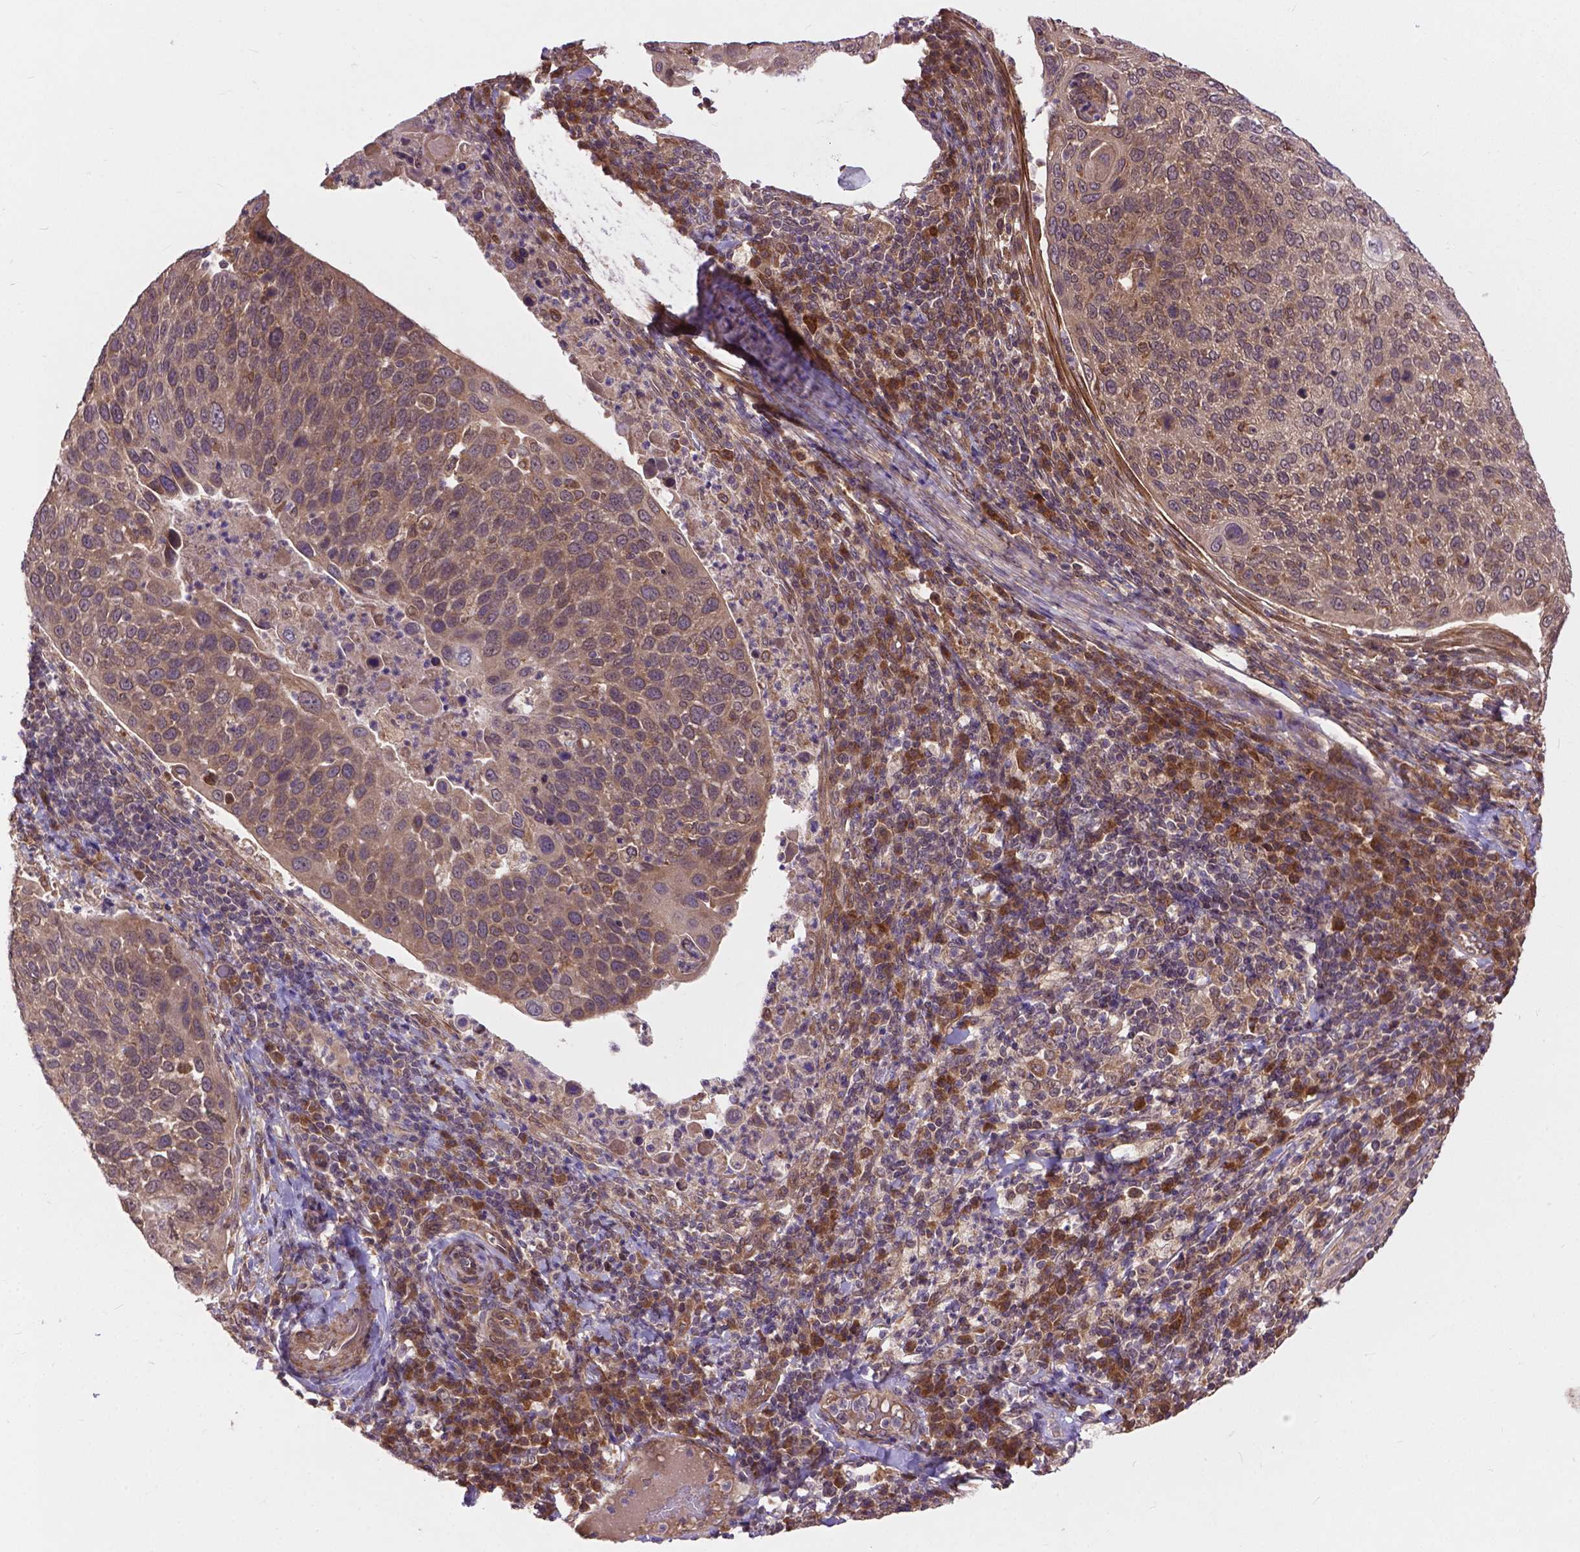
{"staining": {"intensity": "moderate", "quantity": ">75%", "location": "cytoplasmic/membranous"}, "tissue": "cervical cancer", "cell_type": "Tumor cells", "image_type": "cancer", "snomed": [{"axis": "morphology", "description": "Squamous cell carcinoma, NOS"}, {"axis": "topography", "description": "Cervix"}], "caption": "Squamous cell carcinoma (cervical) tissue exhibits moderate cytoplasmic/membranous staining in approximately >75% of tumor cells, visualized by immunohistochemistry.", "gene": "ZNF616", "patient": {"sex": "female", "age": 54}}